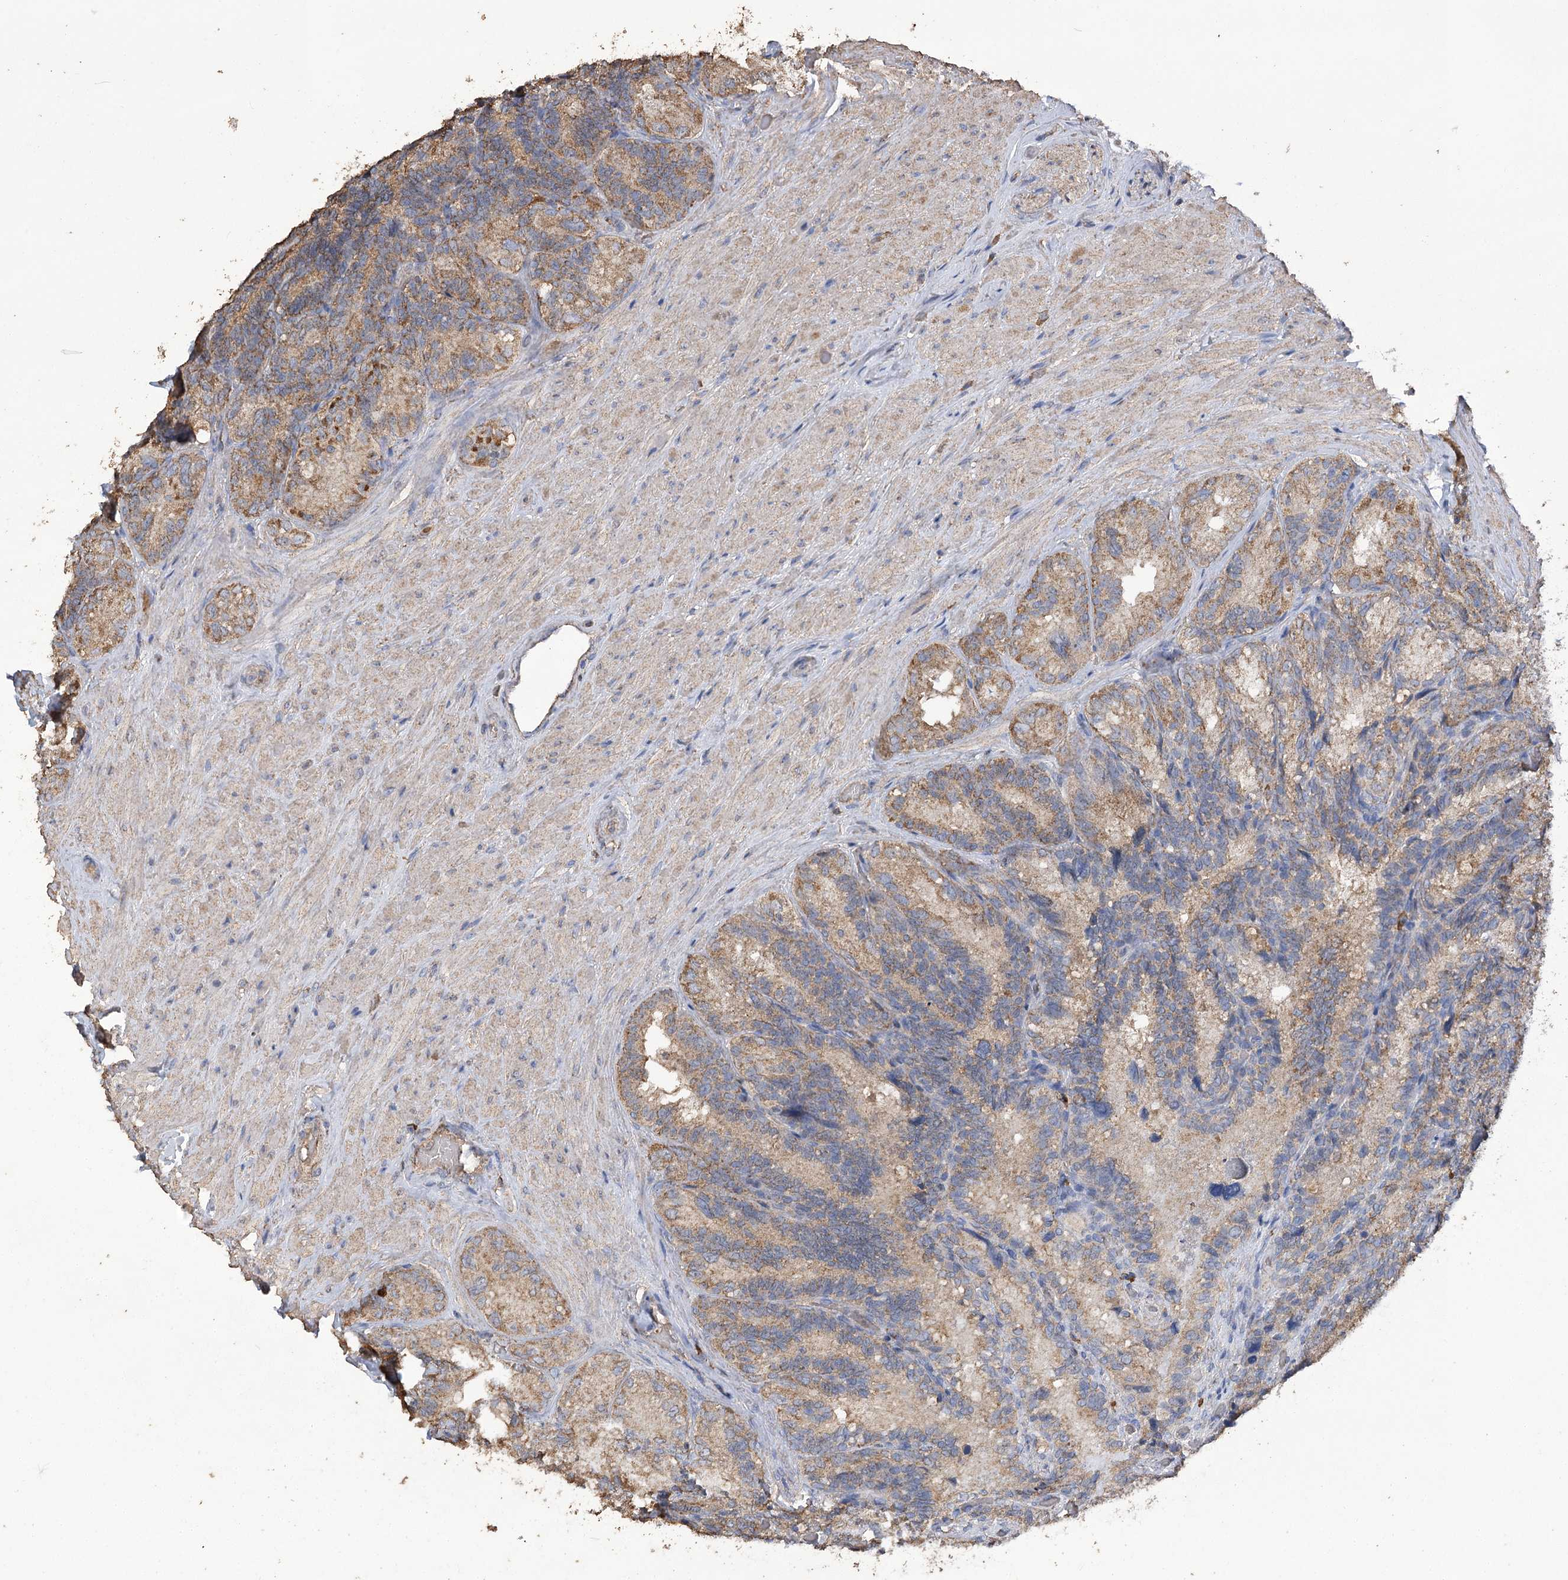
{"staining": {"intensity": "moderate", "quantity": ">75%", "location": "cytoplasmic/membranous"}, "tissue": "seminal vesicle", "cell_type": "Glandular cells", "image_type": "normal", "snomed": [{"axis": "morphology", "description": "Normal tissue, NOS"}, {"axis": "topography", "description": "Seminal veicle"}], "caption": "DAB (3,3'-diaminobenzidine) immunohistochemical staining of normal seminal vesicle displays moderate cytoplasmic/membranous protein staining in approximately >75% of glandular cells.", "gene": "IREB2", "patient": {"sex": "male", "age": 60}}